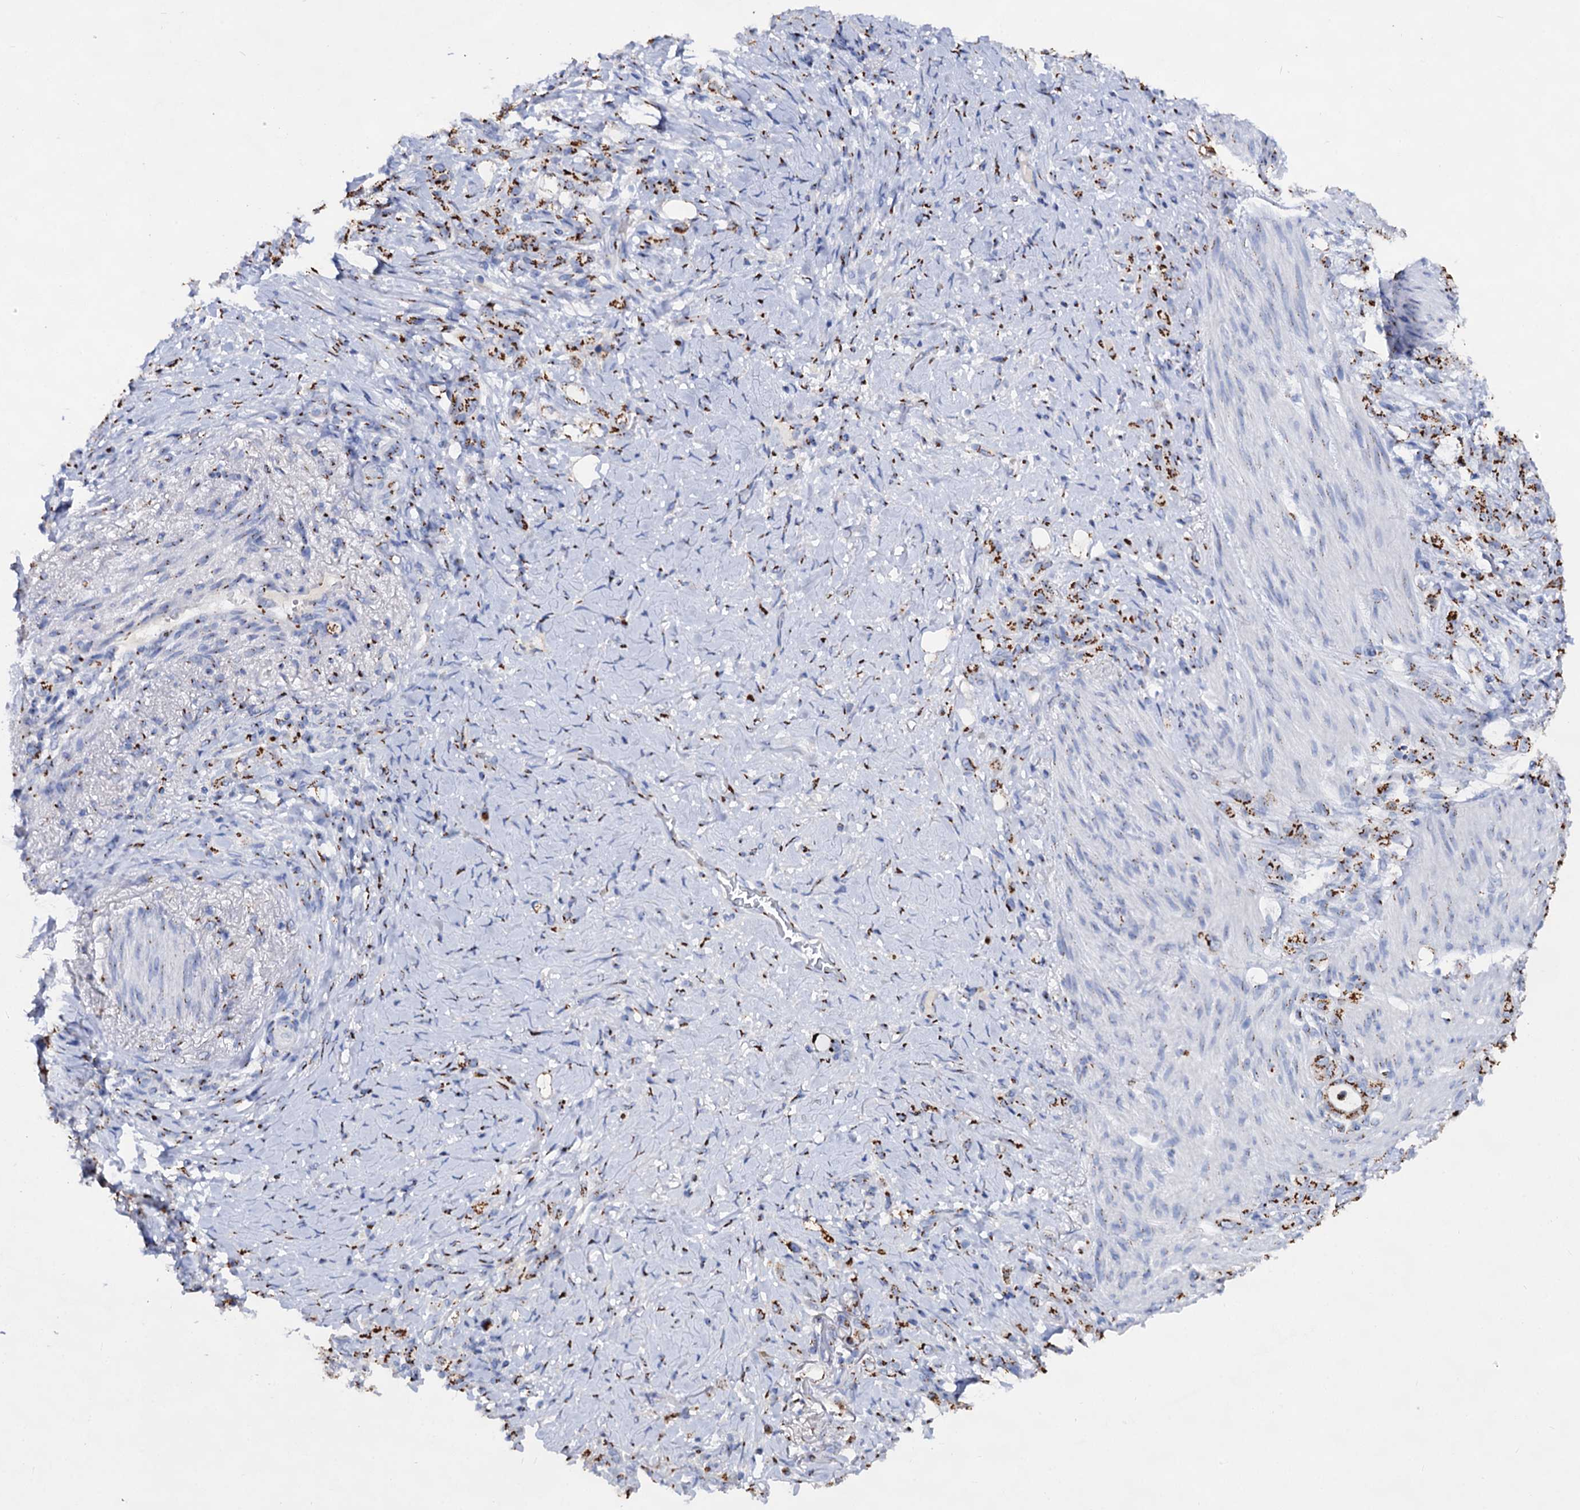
{"staining": {"intensity": "strong", "quantity": ">75%", "location": "cytoplasmic/membranous"}, "tissue": "stomach cancer", "cell_type": "Tumor cells", "image_type": "cancer", "snomed": [{"axis": "morphology", "description": "Adenocarcinoma, NOS"}, {"axis": "topography", "description": "Stomach"}], "caption": "Stomach cancer (adenocarcinoma) tissue displays strong cytoplasmic/membranous expression in about >75% of tumor cells", "gene": "TM9SF3", "patient": {"sex": "female", "age": 79}}